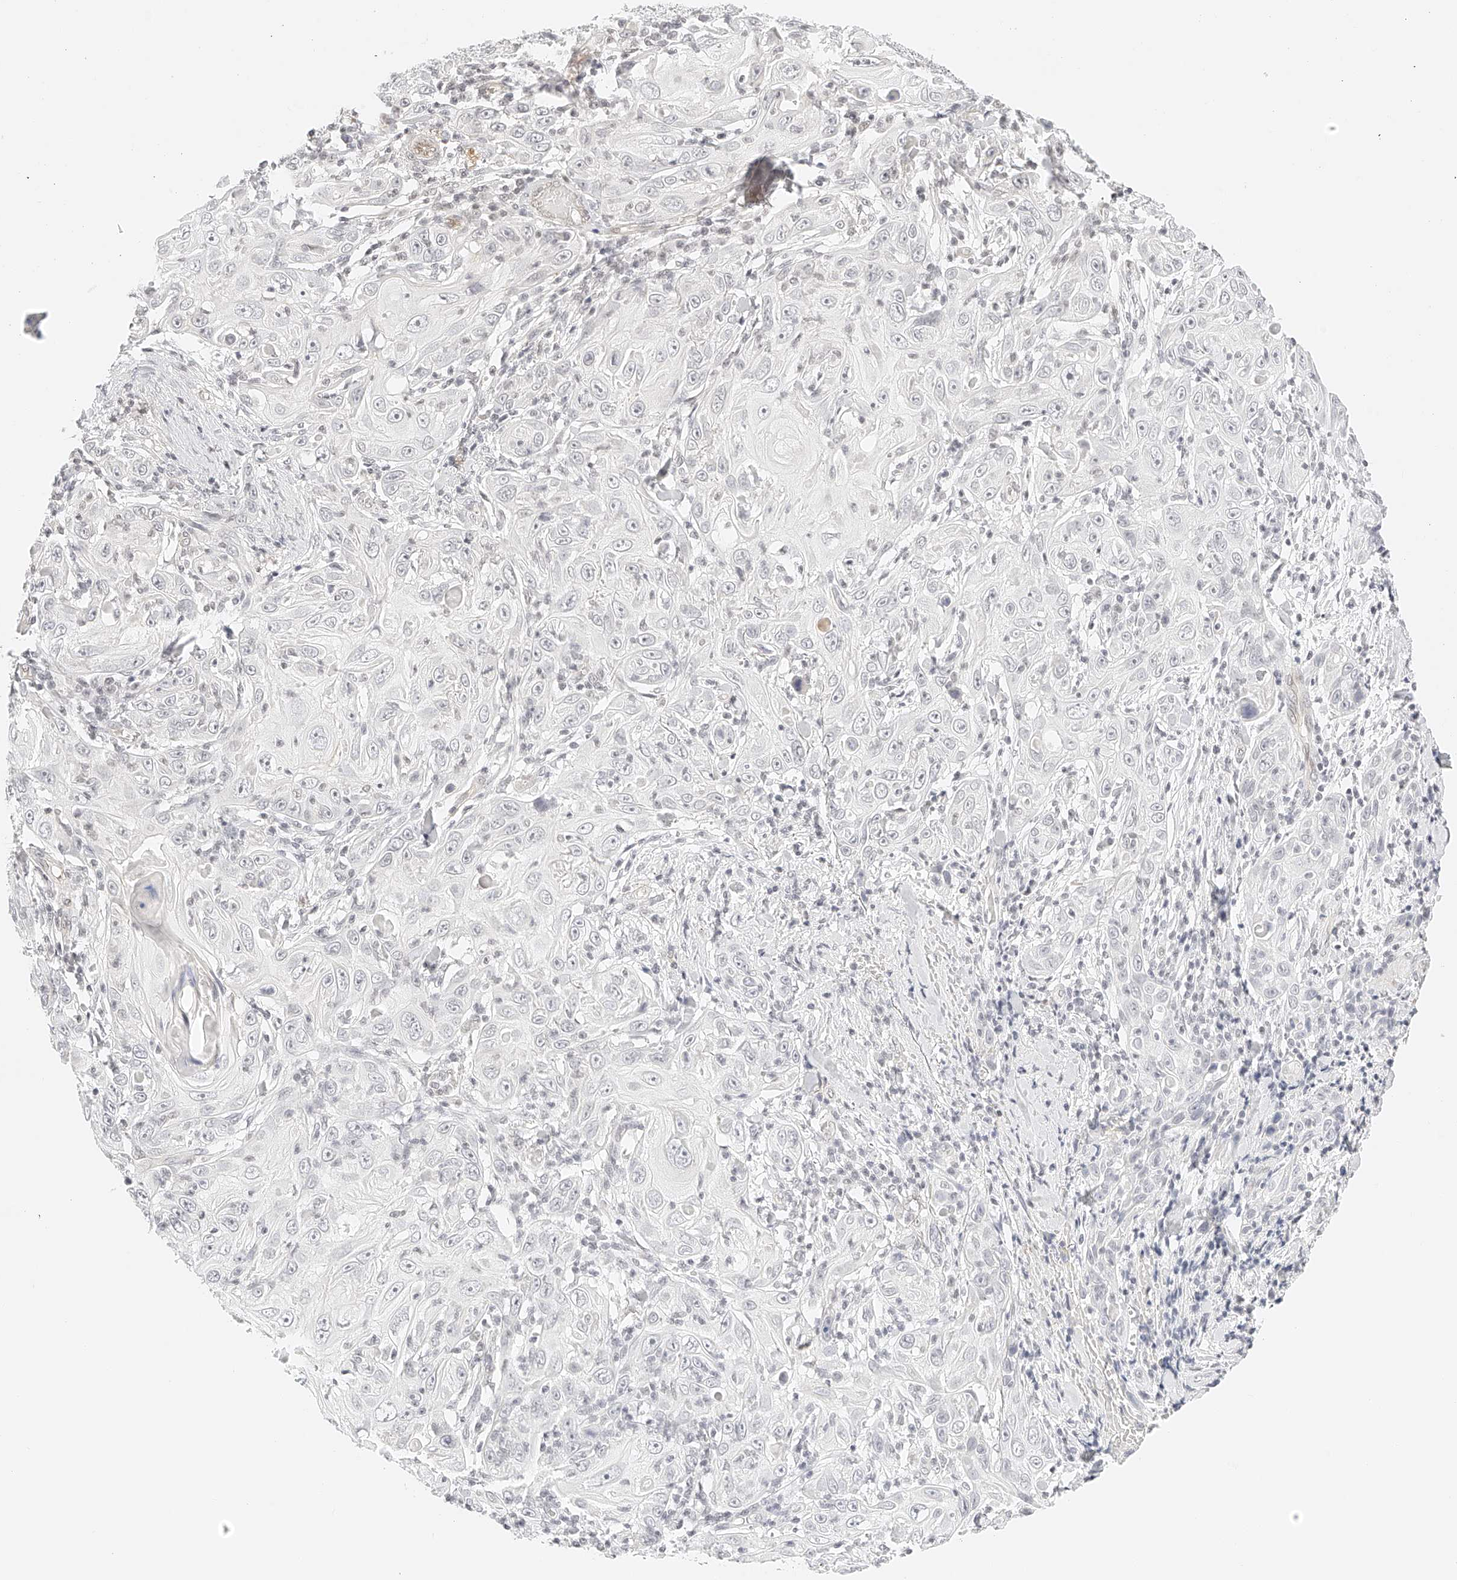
{"staining": {"intensity": "negative", "quantity": "none", "location": "none"}, "tissue": "skin cancer", "cell_type": "Tumor cells", "image_type": "cancer", "snomed": [{"axis": "morphology", "description": "Squamous cell carcinoma, NOS"}, {"axis": "topography", "description": "Skin"}], "caption": "Immunohistochemistry (IHC) of human skin cancer displays no positivity in tumor cells.", "gene": "ZFP69", "patient": {"sex": "female", "age": 88}}